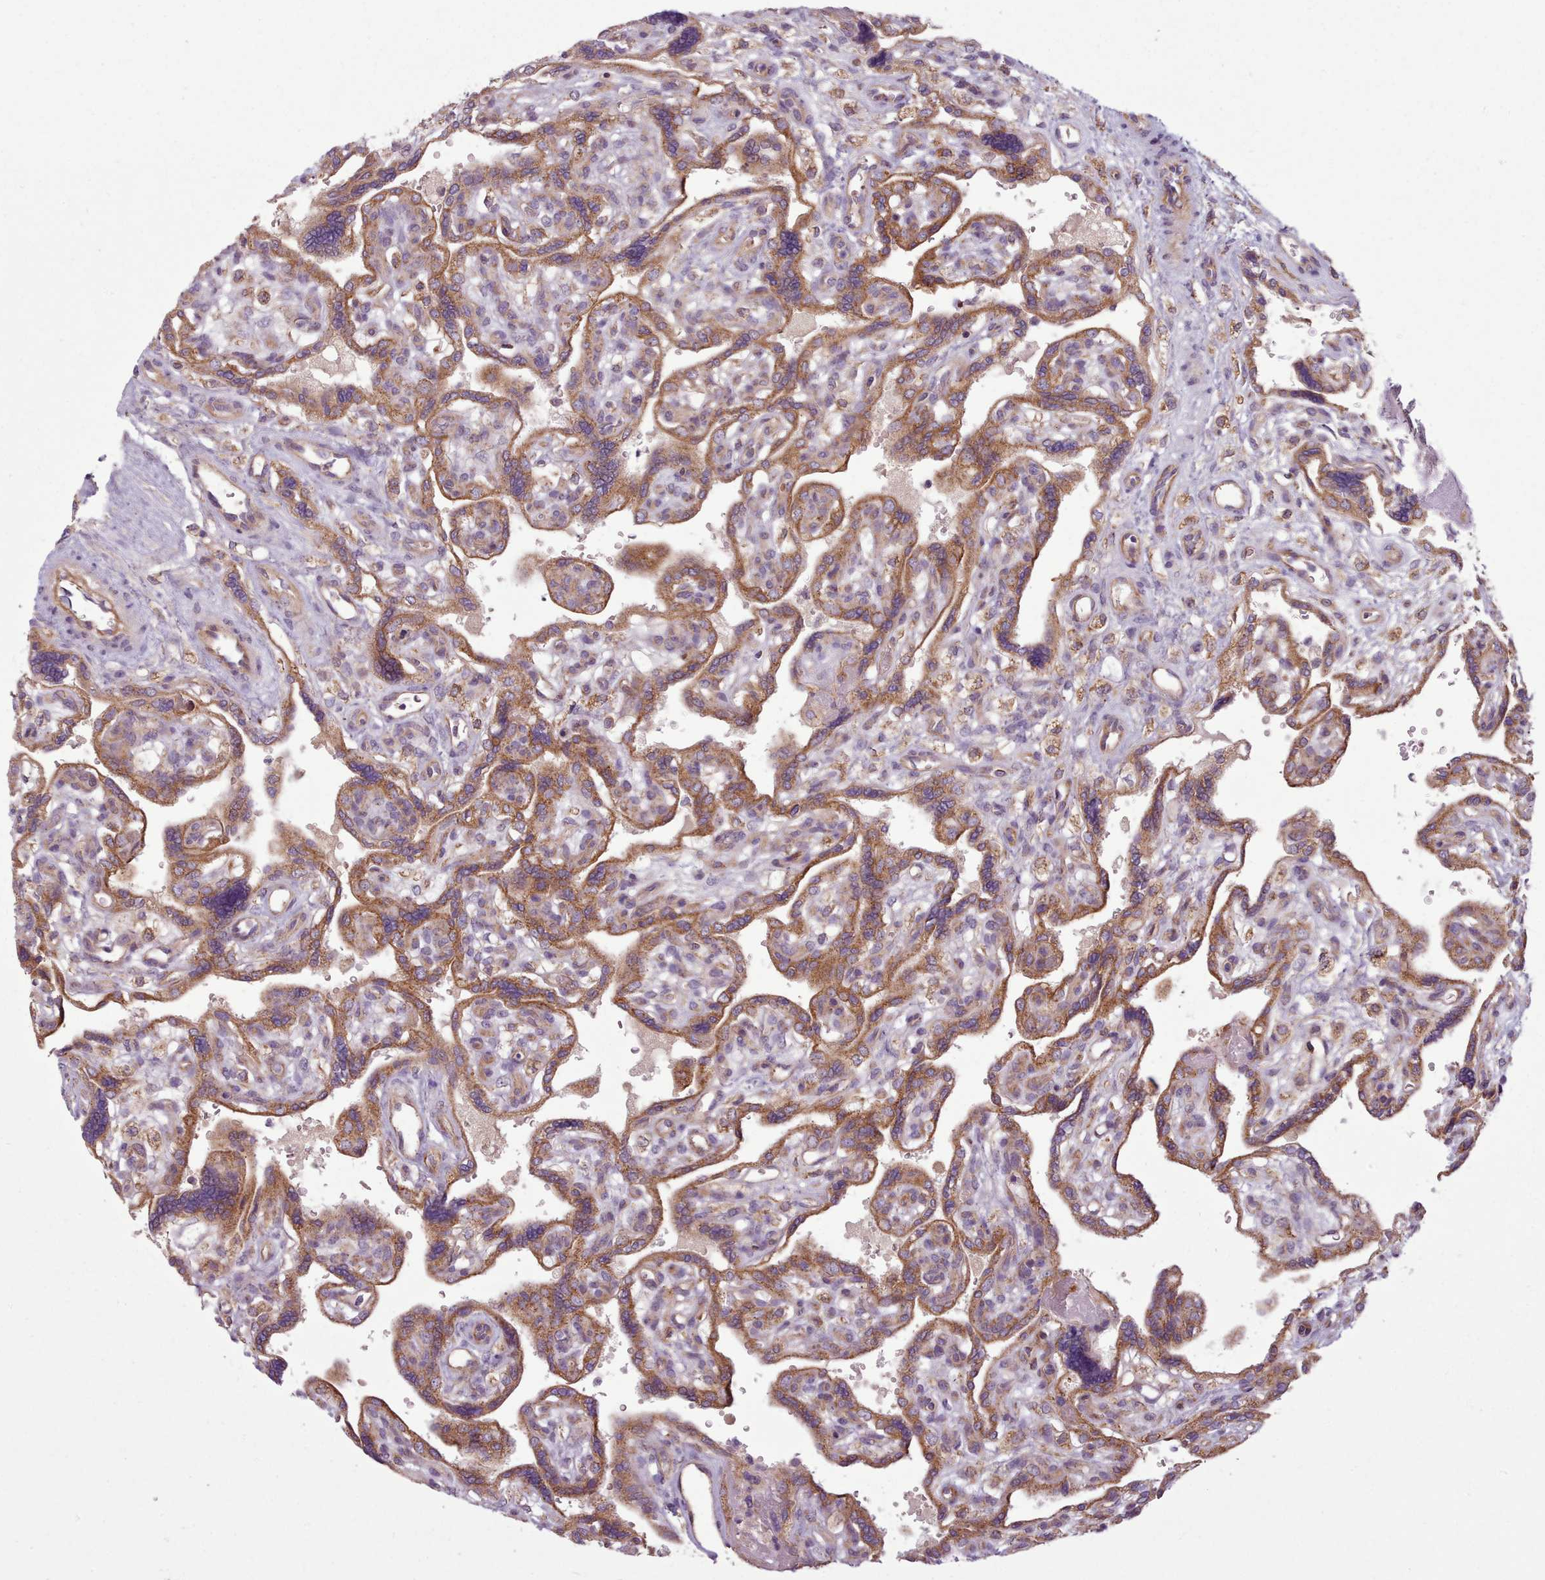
{"staining": {"intensity": "moderate", "quantity": ">75%", "location": "cytoplasmic/membranous"}, "tissue": "placenta", "cell_type": "Decidual cells", "image_type": "normal", "snomed": [{"axis": "morphology", "description": "Normal tissue, NOS"}, {"axis": "topography", "description": "Placenta"}], "caption": "Placenta stained for a protein exhibits moderate cytoplasmic/membranous positivity in decidual cells. Nuclei are stained in blue.", "gene": "NT5DC2", "patient": {"sex": "female", "age": 39}}